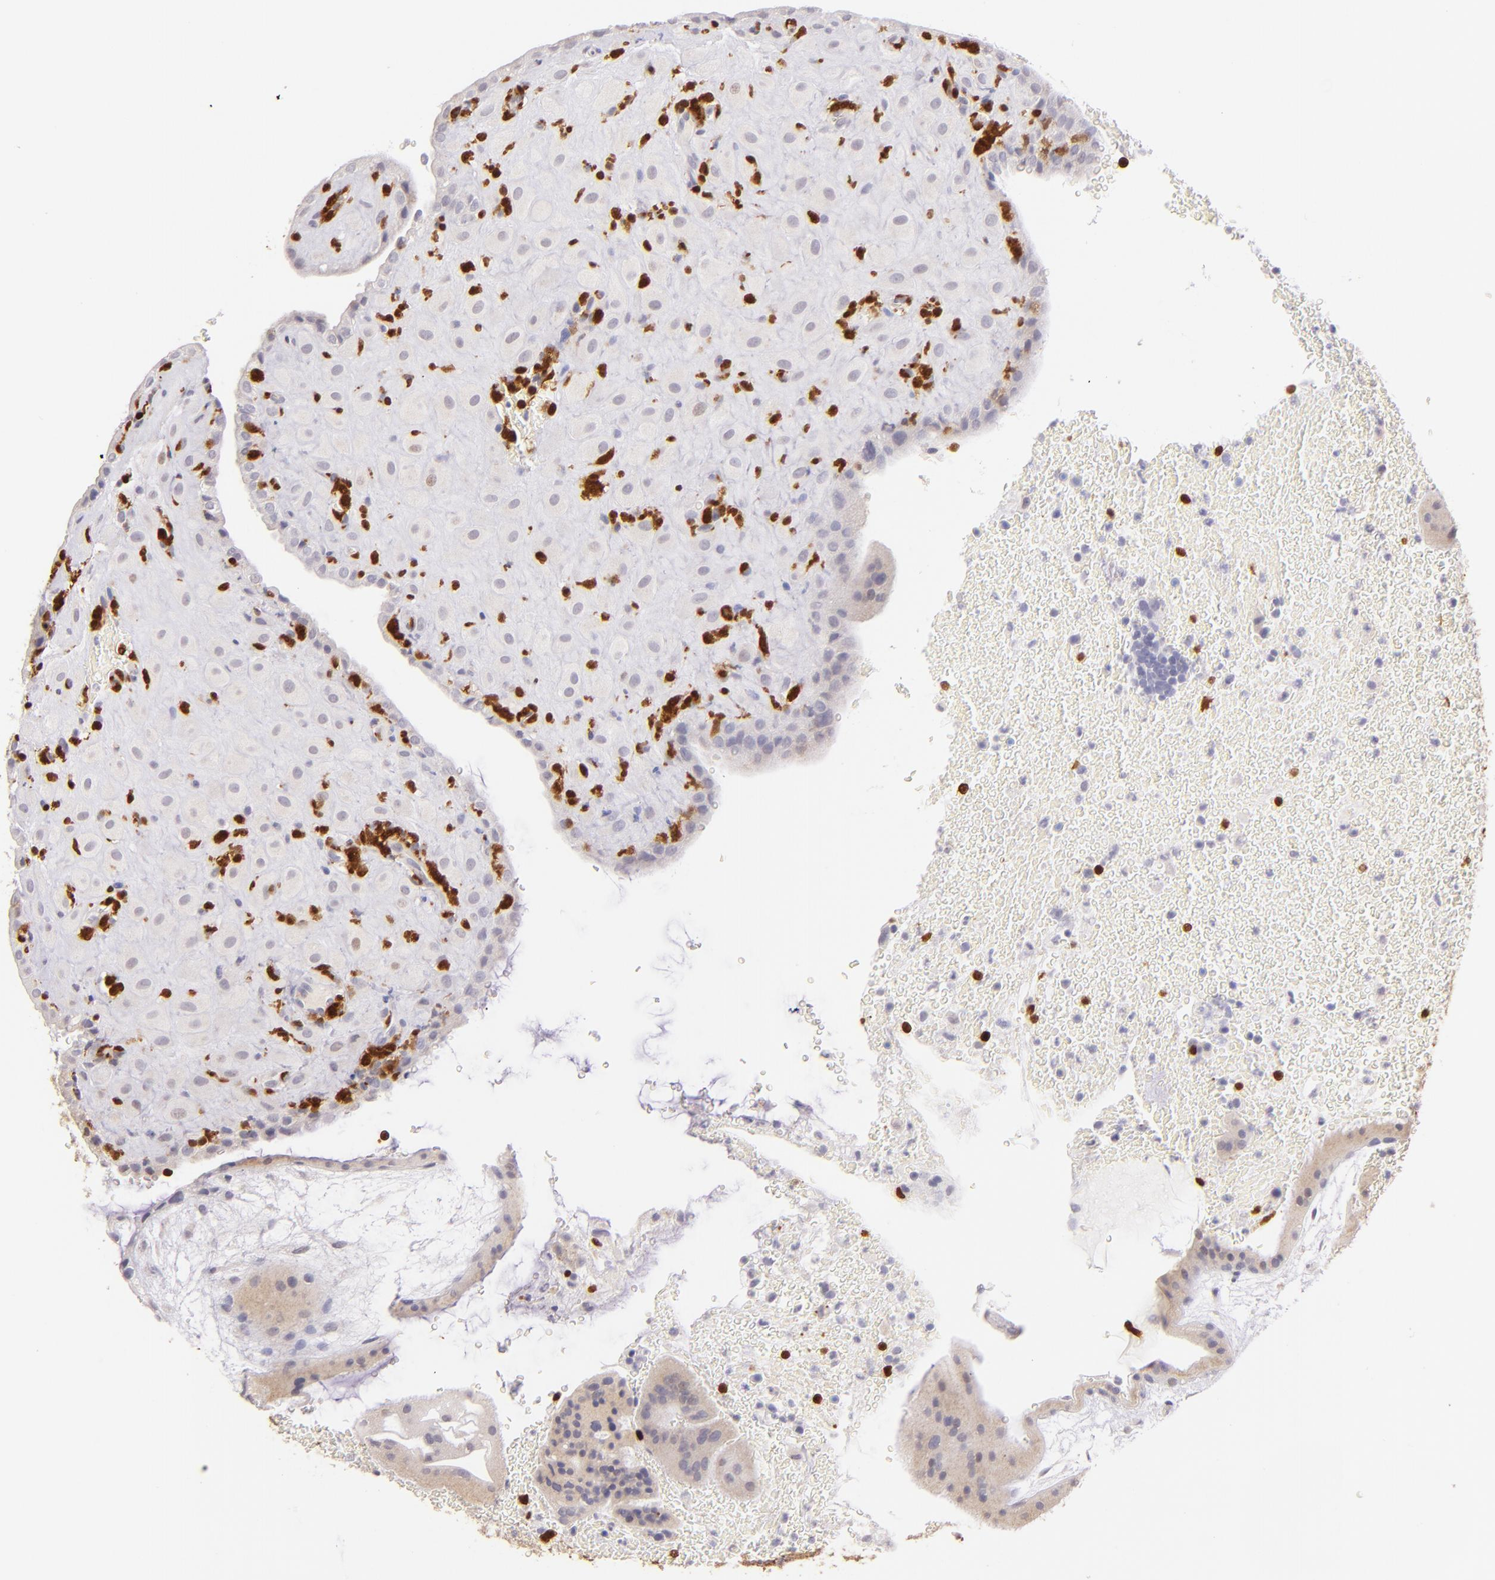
{"staining": {"intensity": "negative", "quantity": "none", "location": "none"}, "tissue": "placenta", "cell_type": "Decidual cells", "image_type": "normal", "snomed": [{"axis": "morphology", "description": "Normal tissue, NOS"}, {"axis": "topography", "description": "Placenta"}], "caption": "Benign placenta was stained to show a protein in brown. There is no significant positivity in decidual cells. (Stains: DAB (3,3'-diaminobenzidine) immunohistochemistry (IHC) with hematoxylin counter stain, Microscopy: brightfield microscopy at high magnification).", "gene": "ZAP70", "patient": {"sex": "female", "age": 19}}